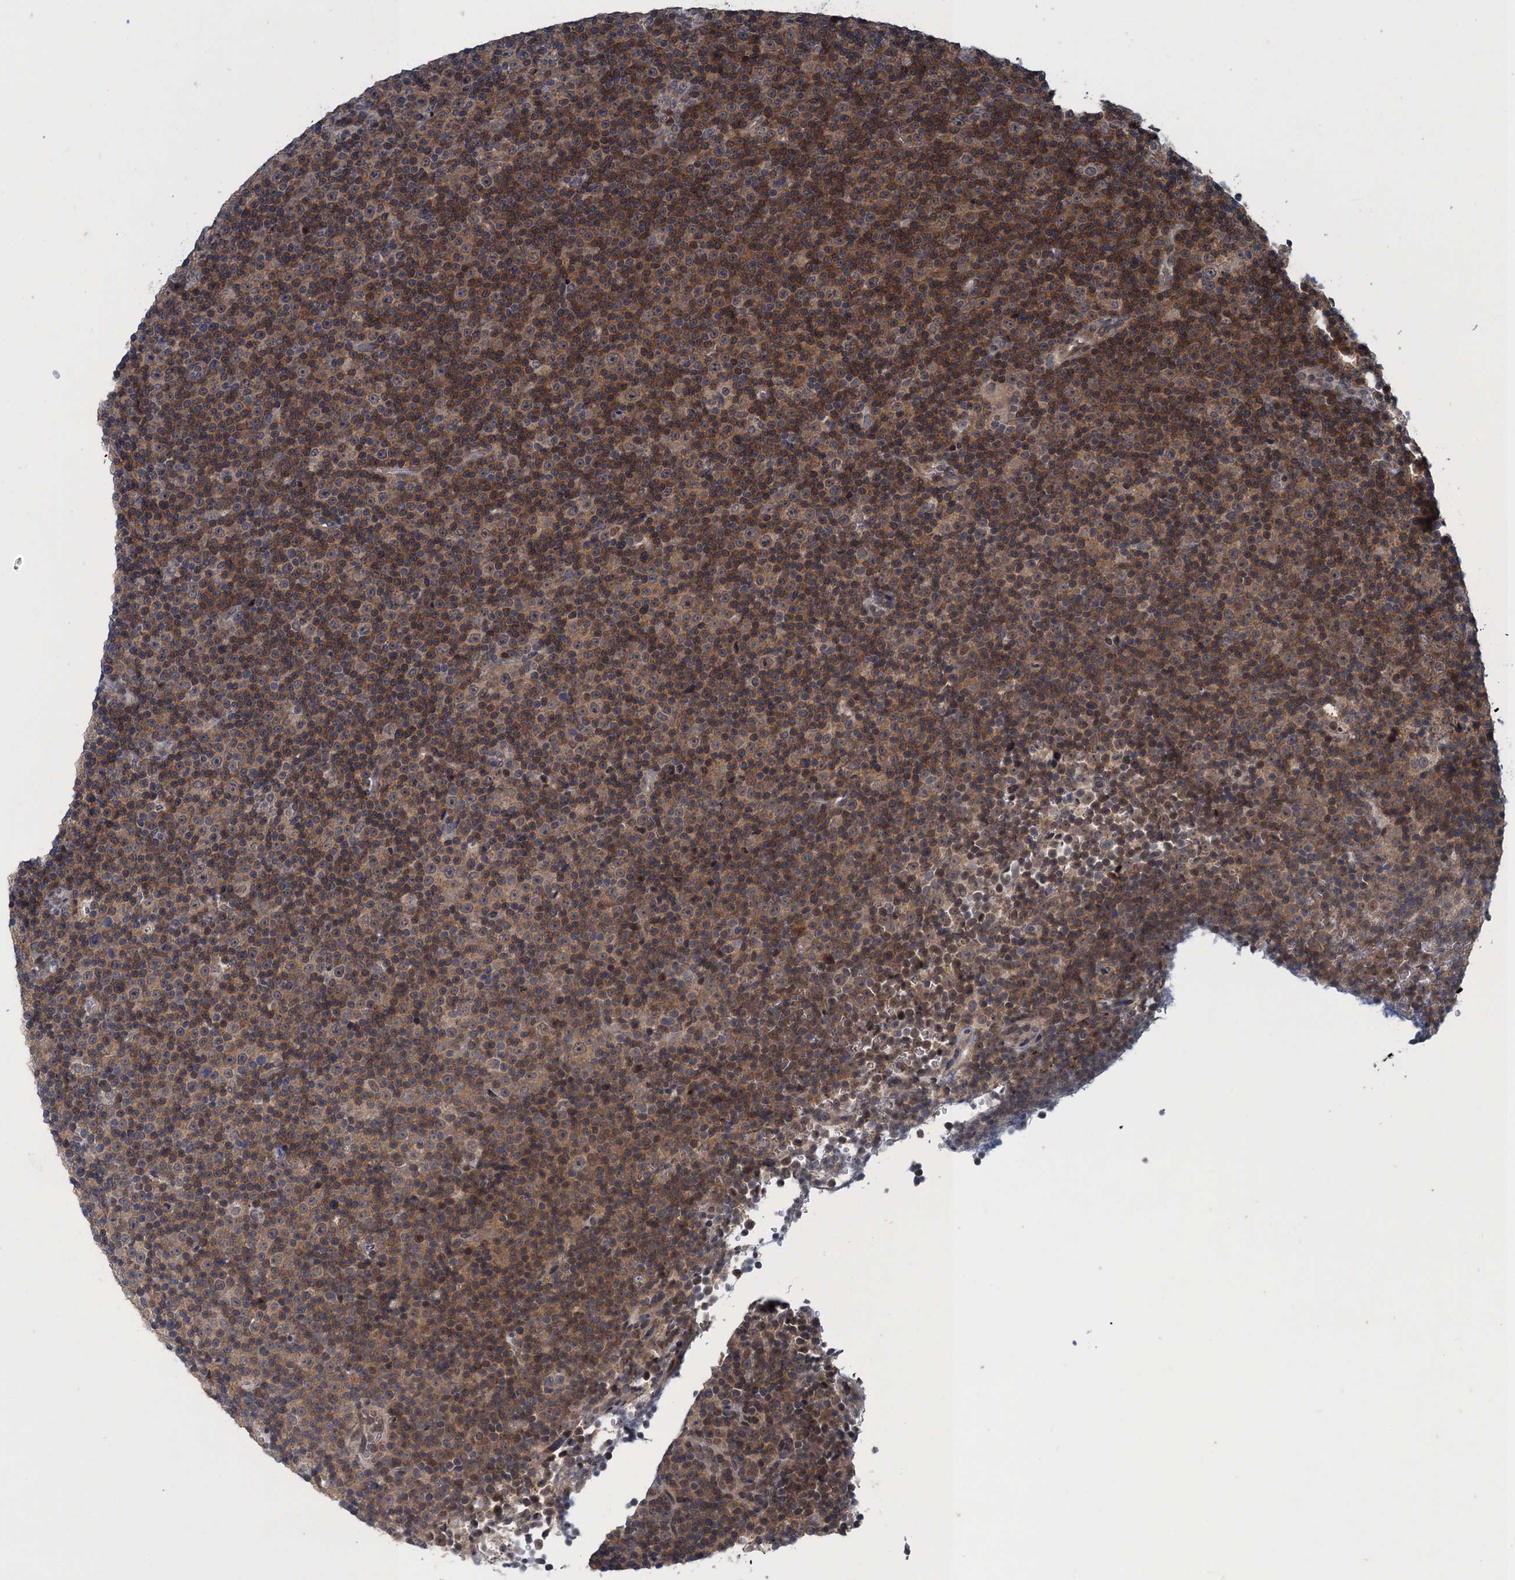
{"staining": {"intensity": "moderate", "quantity": ">75%", "location": "cytoplasmic/membranous"}, "tissue": "lymphoma", "cell_type": "Tumor cells", "image_type": "cancer", "snomed": [{"axis": "morphology", "description": "Malignant lymphoma, non-Hodgkin's type, Low grade"}, {"axis": "topography", "description": "Lymph node"}], "caption": "Lymphoma stained with a protein marker exhibits moderate staining in tumor cells.", "gene": "RNF165", "patient": {"sex": "female", "age": 67}}